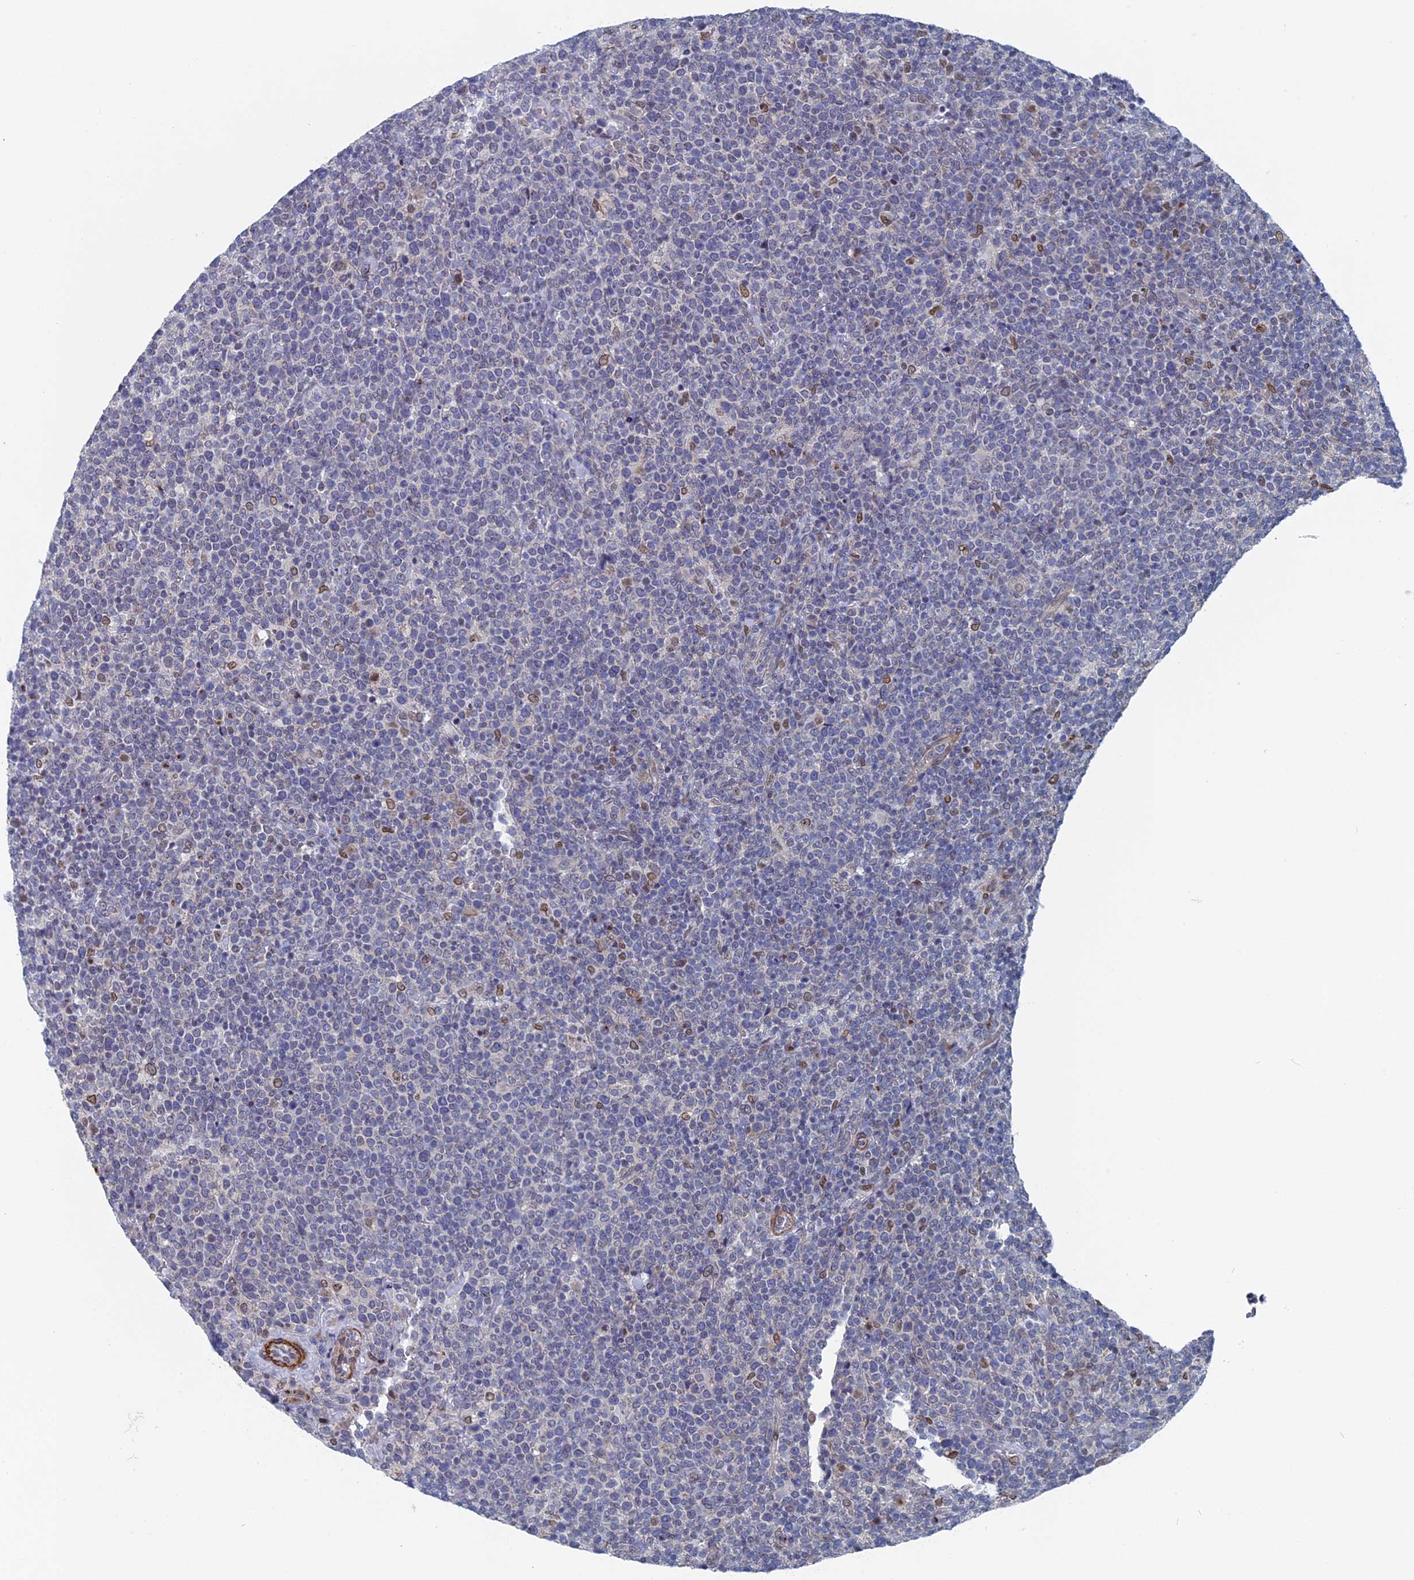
{"staining": {"intensity": "negative", "quantity": "none", "location": "none"}, "tissue": "lymphoma", "cell_type": "Tumor cells", "image_type": "cancer", "snomed": [{"axis": "morphology", "description": "Malignant lymphoma, non-Hodgkin's type, High grade"}, {"axis": "topography", "description": "Lymph node"}], "caption": "A micrograph of high-grade malignant lymphoma, non-Hodgkin's type stained for a protein shows no brown staining in tumor cells.", "gene": "MTRF1", "patient": {"sex": "male", "age": 61}}